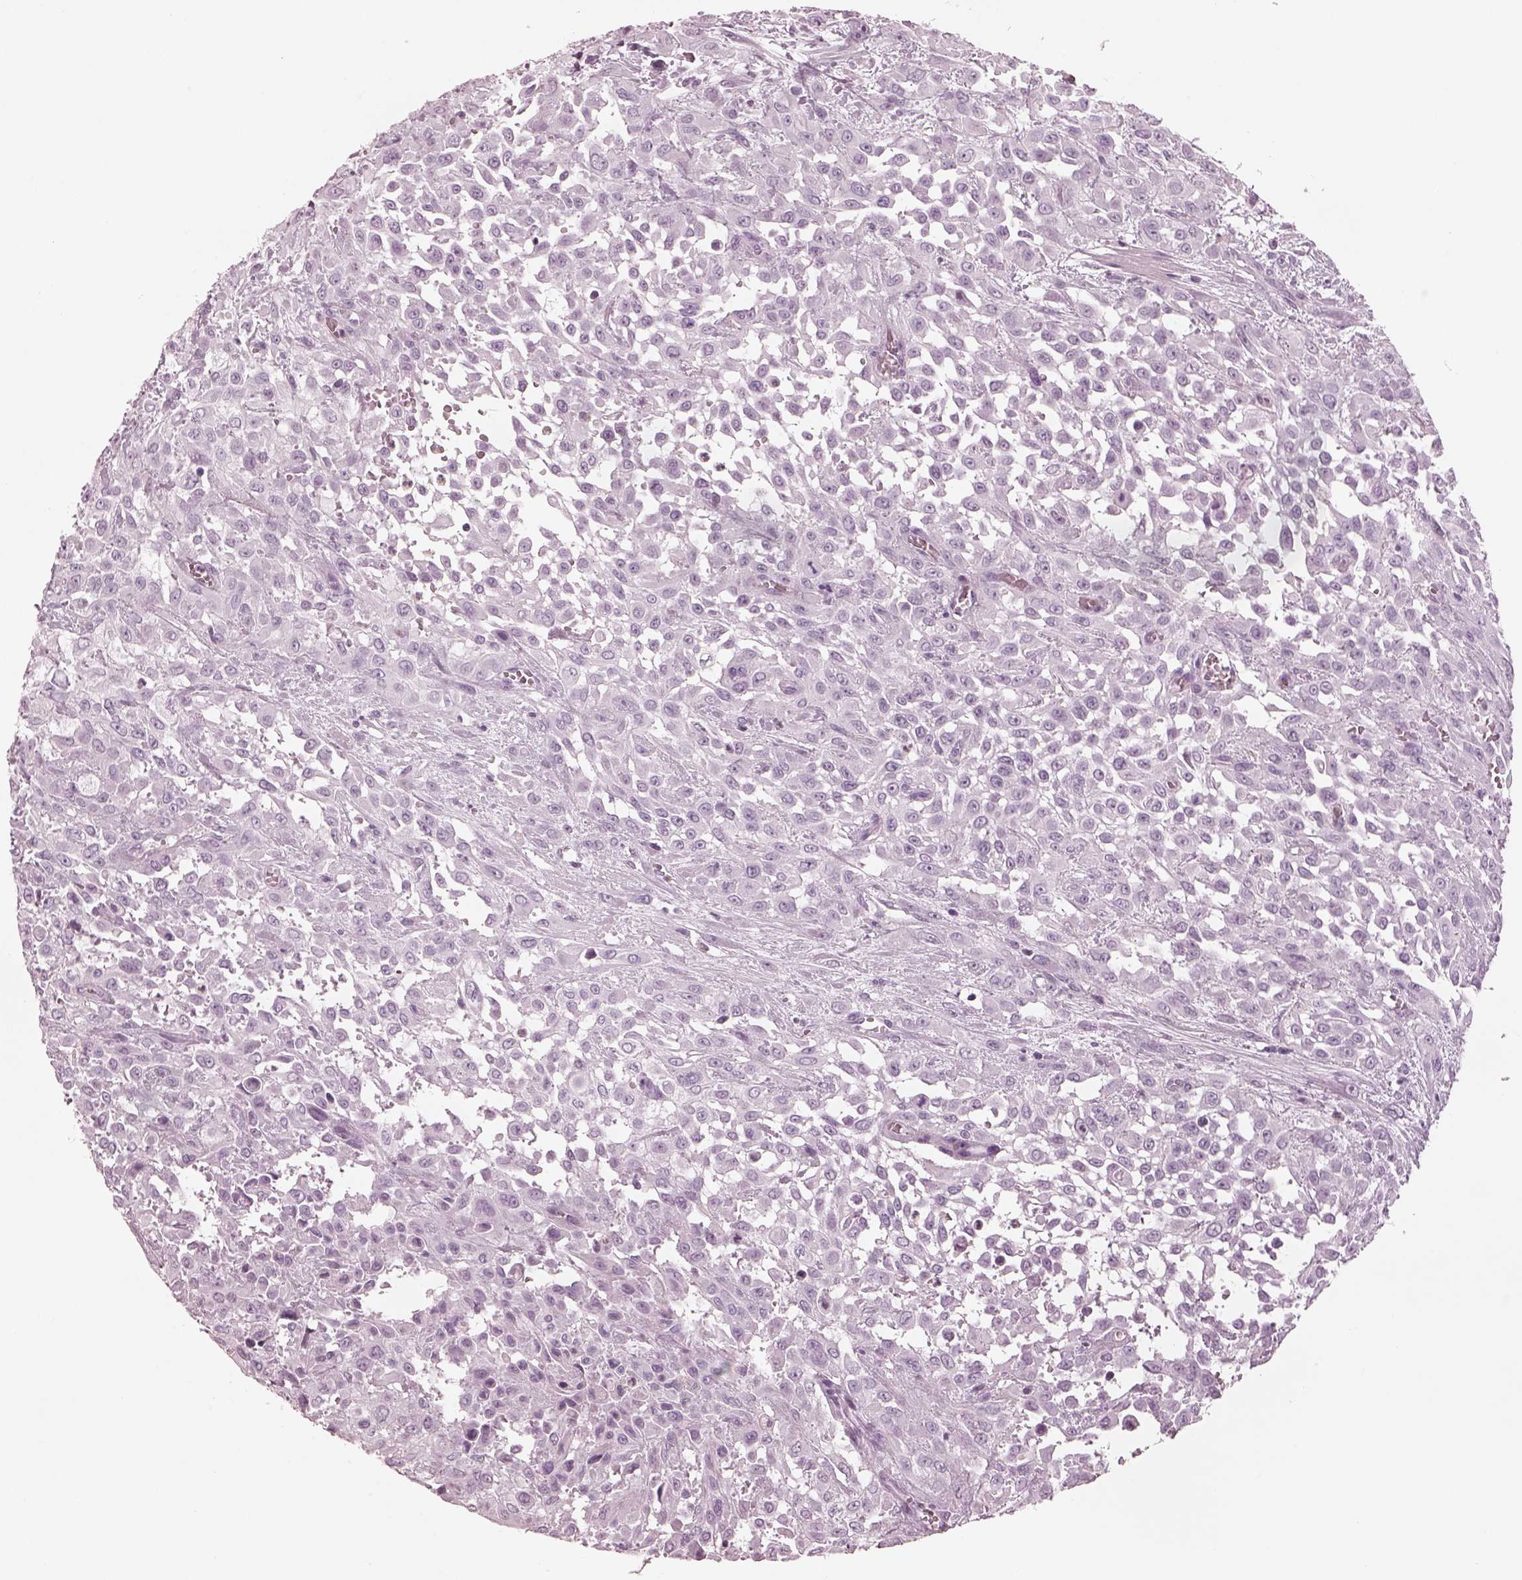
{"staining": {"intensity": "negative", "quantity": "none", "location": "none"}, "tissue": "urothelial cancer", "cell_type": "Tumor cells", "image_type": "cancer", "snomed": [{"axis": "morphology", "description": "Urothelial carcinoma, High grade"}, {"axis": "topography", "description": "Urinary bladder"}], "caption": "An immunohistochemistry photomicrograph of high-grade urothelial carcinoma is shown. There is no staining in tumor cells of high-grade urothelial carcinoma.", "gene": "CSH1", "patient": {"sex": "male", "age": 57}}